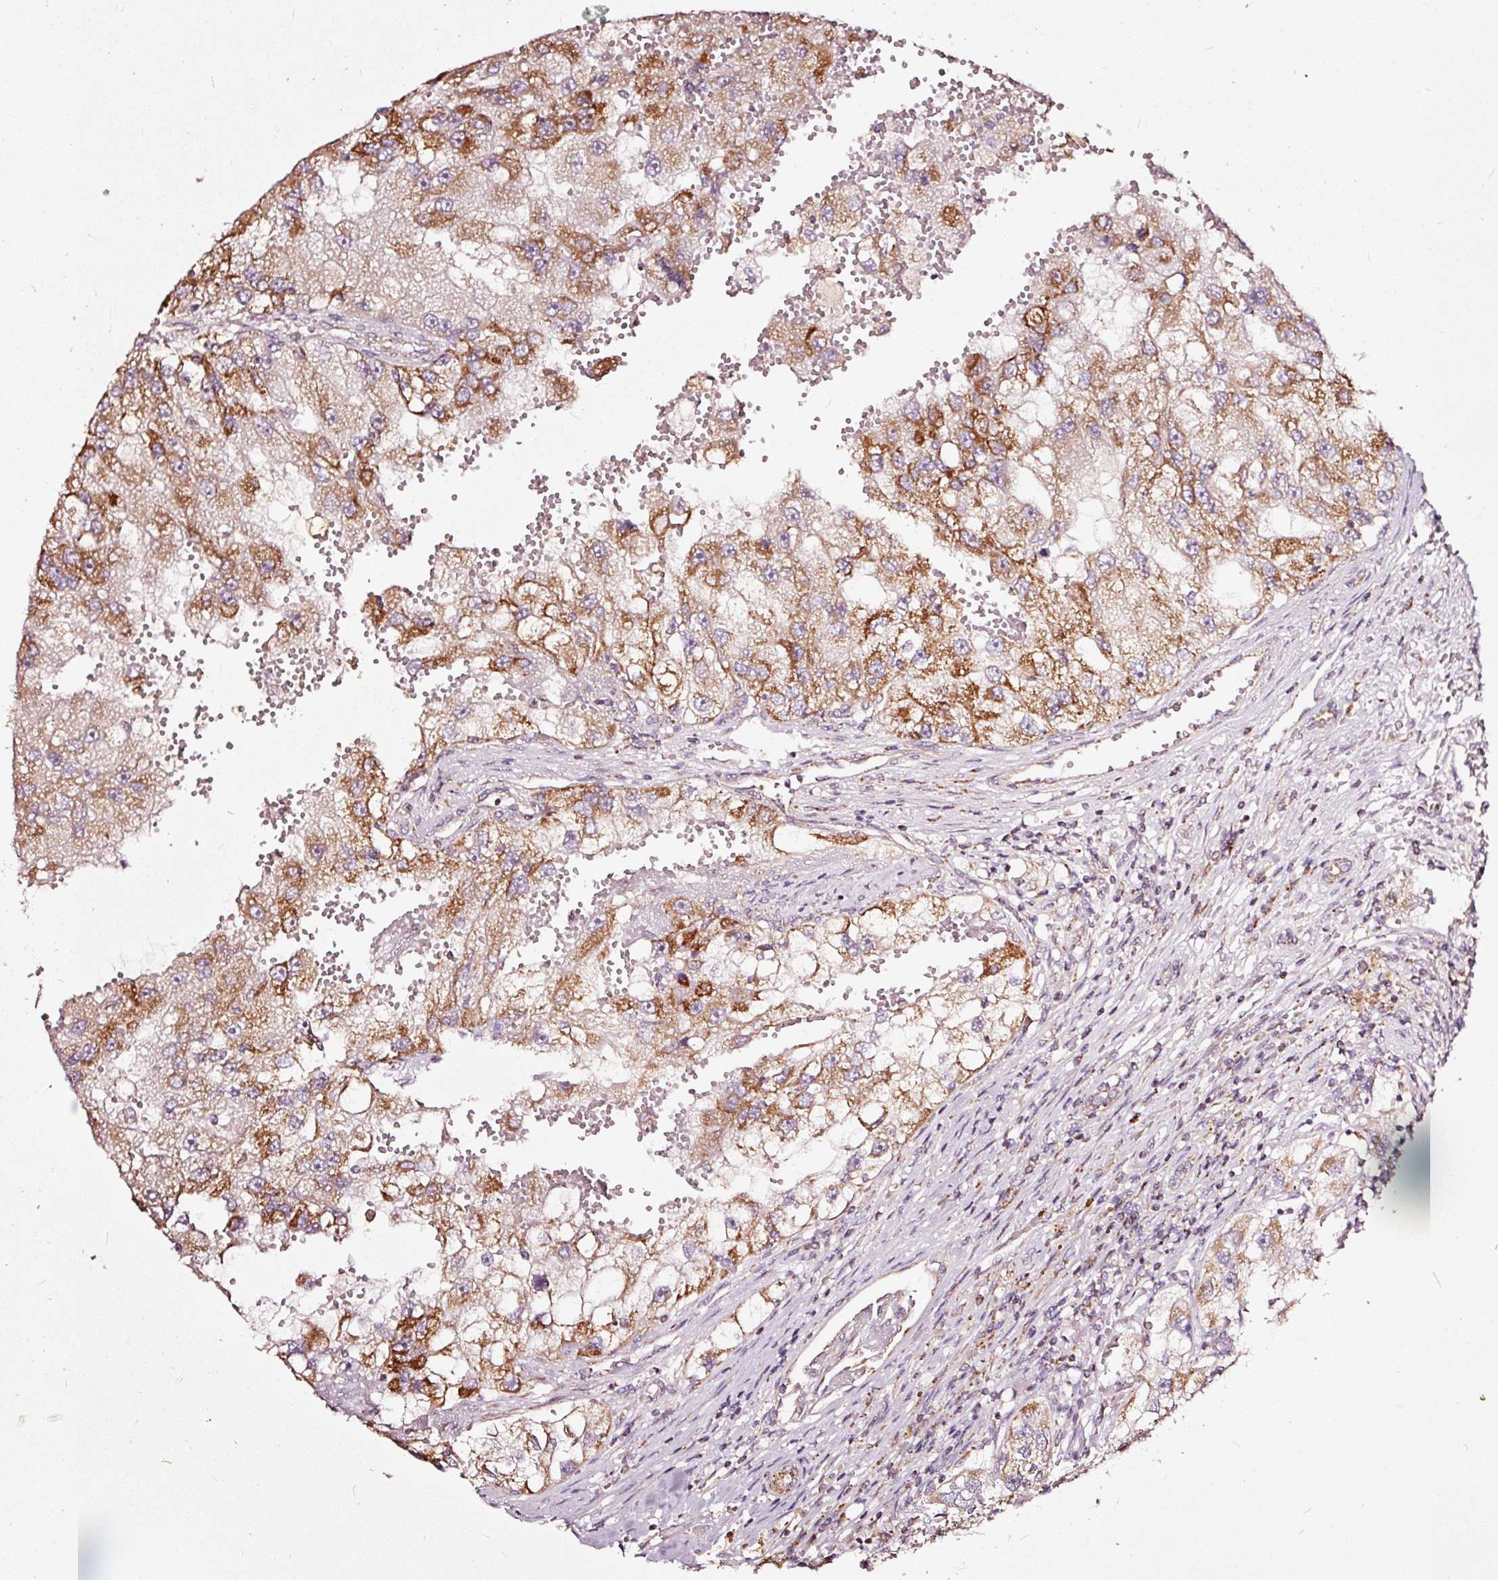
{"staining": {"intensity": "moderate", "quantity": ">75%", "location": "cytoplasmic/membranous"}, "tissue": "renal cancer", "cell_type": "Tumor cells", "image_type": "cancer", "snomed": [{"axis": "morphology", "description": "Adenocarcinoma, NOS"}, {"axis": "topography", "description": "Kidney"}], "caption": "Renal cancer stained for a protein exhibits moderate cytoplasmic/membranous positivity in tumor cells. The protein is stained brown, and the nuclei are stained in blue (DAB IHC with brightfield microscopy, high magnification).", "gene": "TPM1", "patient": {"sex": "male", "age": 63}}